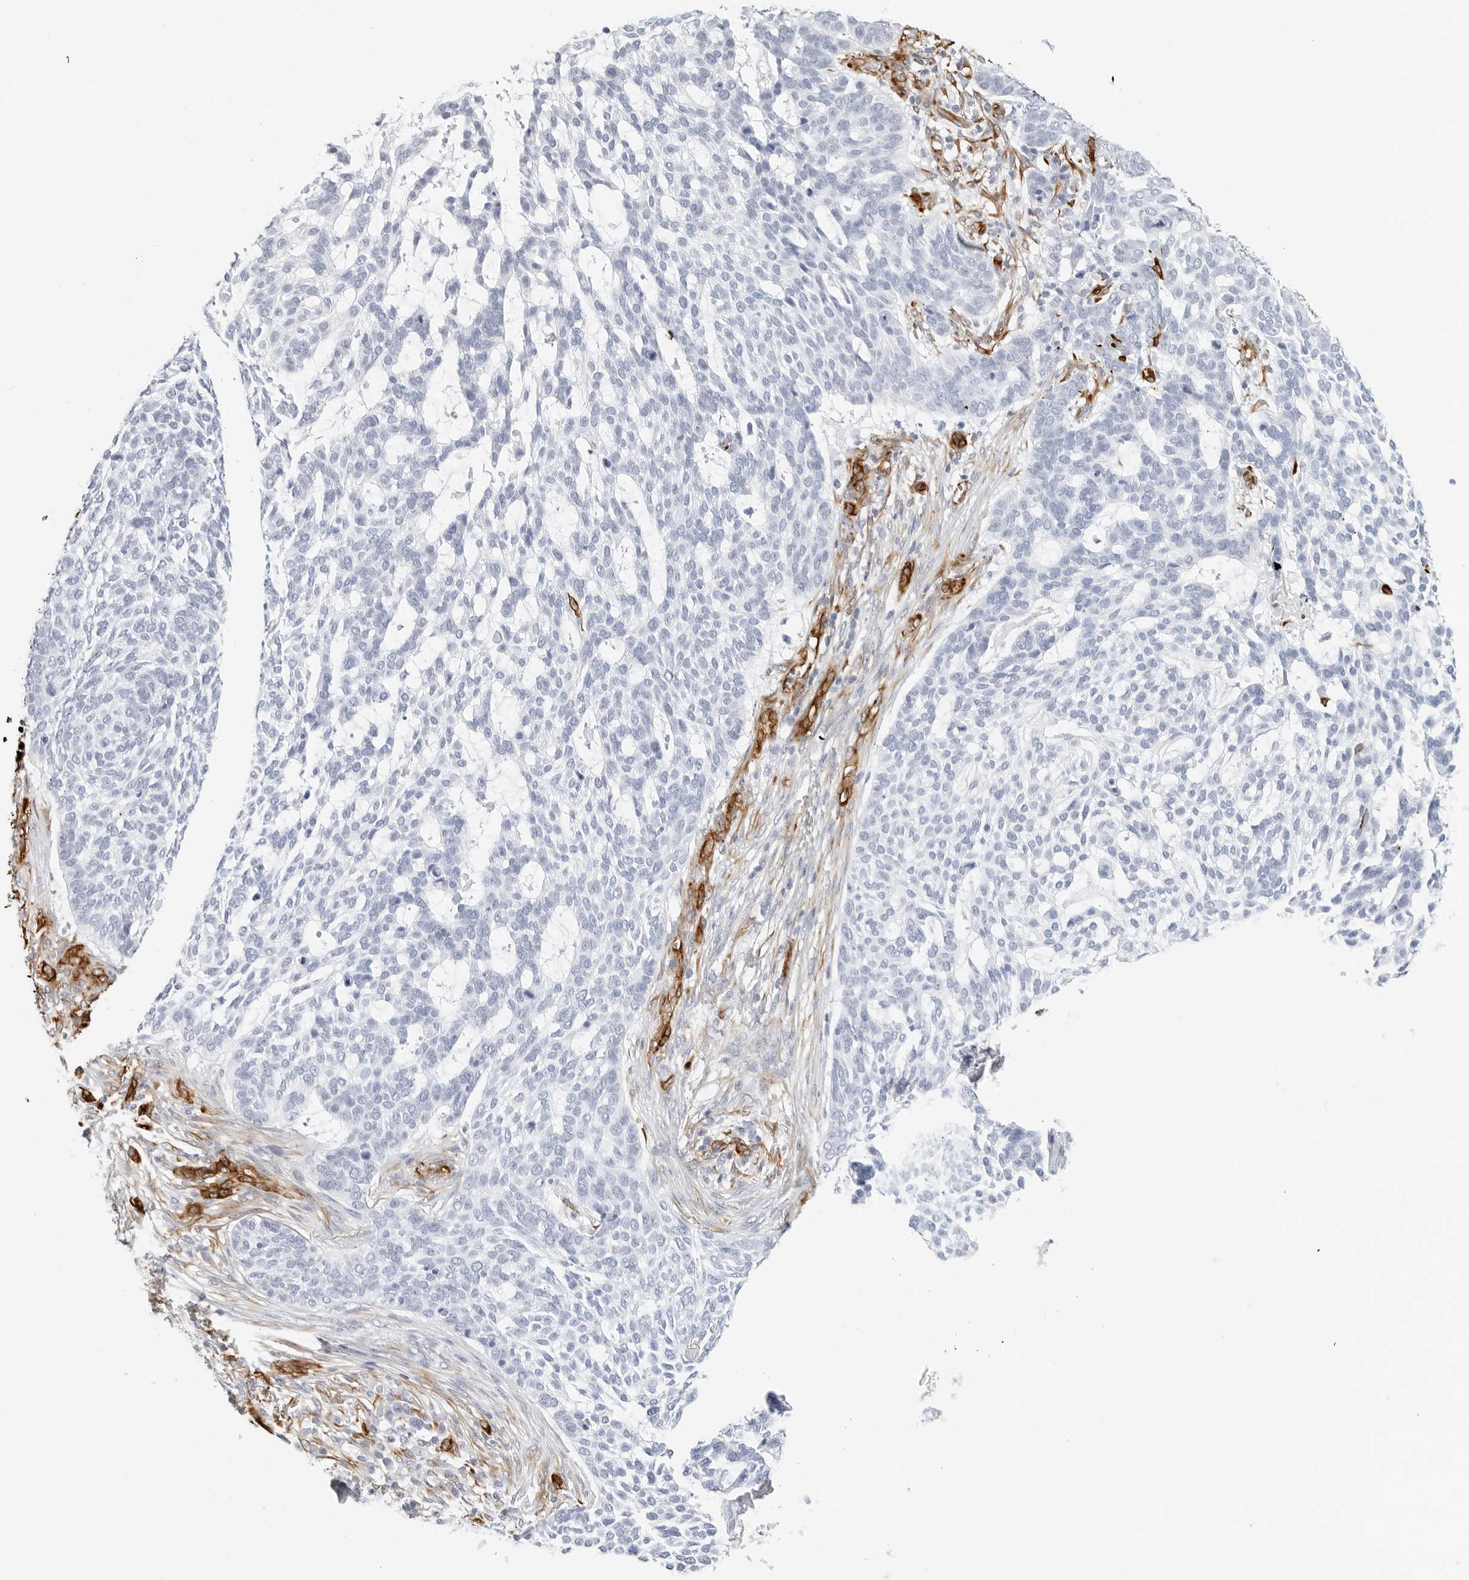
{"staining": {"intensity": "negative", "quantity": "none", "location": "none"}, "tissue": "skin cancer", "cell_type": "Tumor cells", "image_type": "cancer", "snomed": [{"axis": "morphology", "description": "Basal cell carcinoma"}, {"axis": "topography", "description": "Skin"}], "caption": "The micrograph exhibits no staining of tumor cells in skin cancer.", "gene": "NES", "patient": {"sex": "female", "age": 64}}